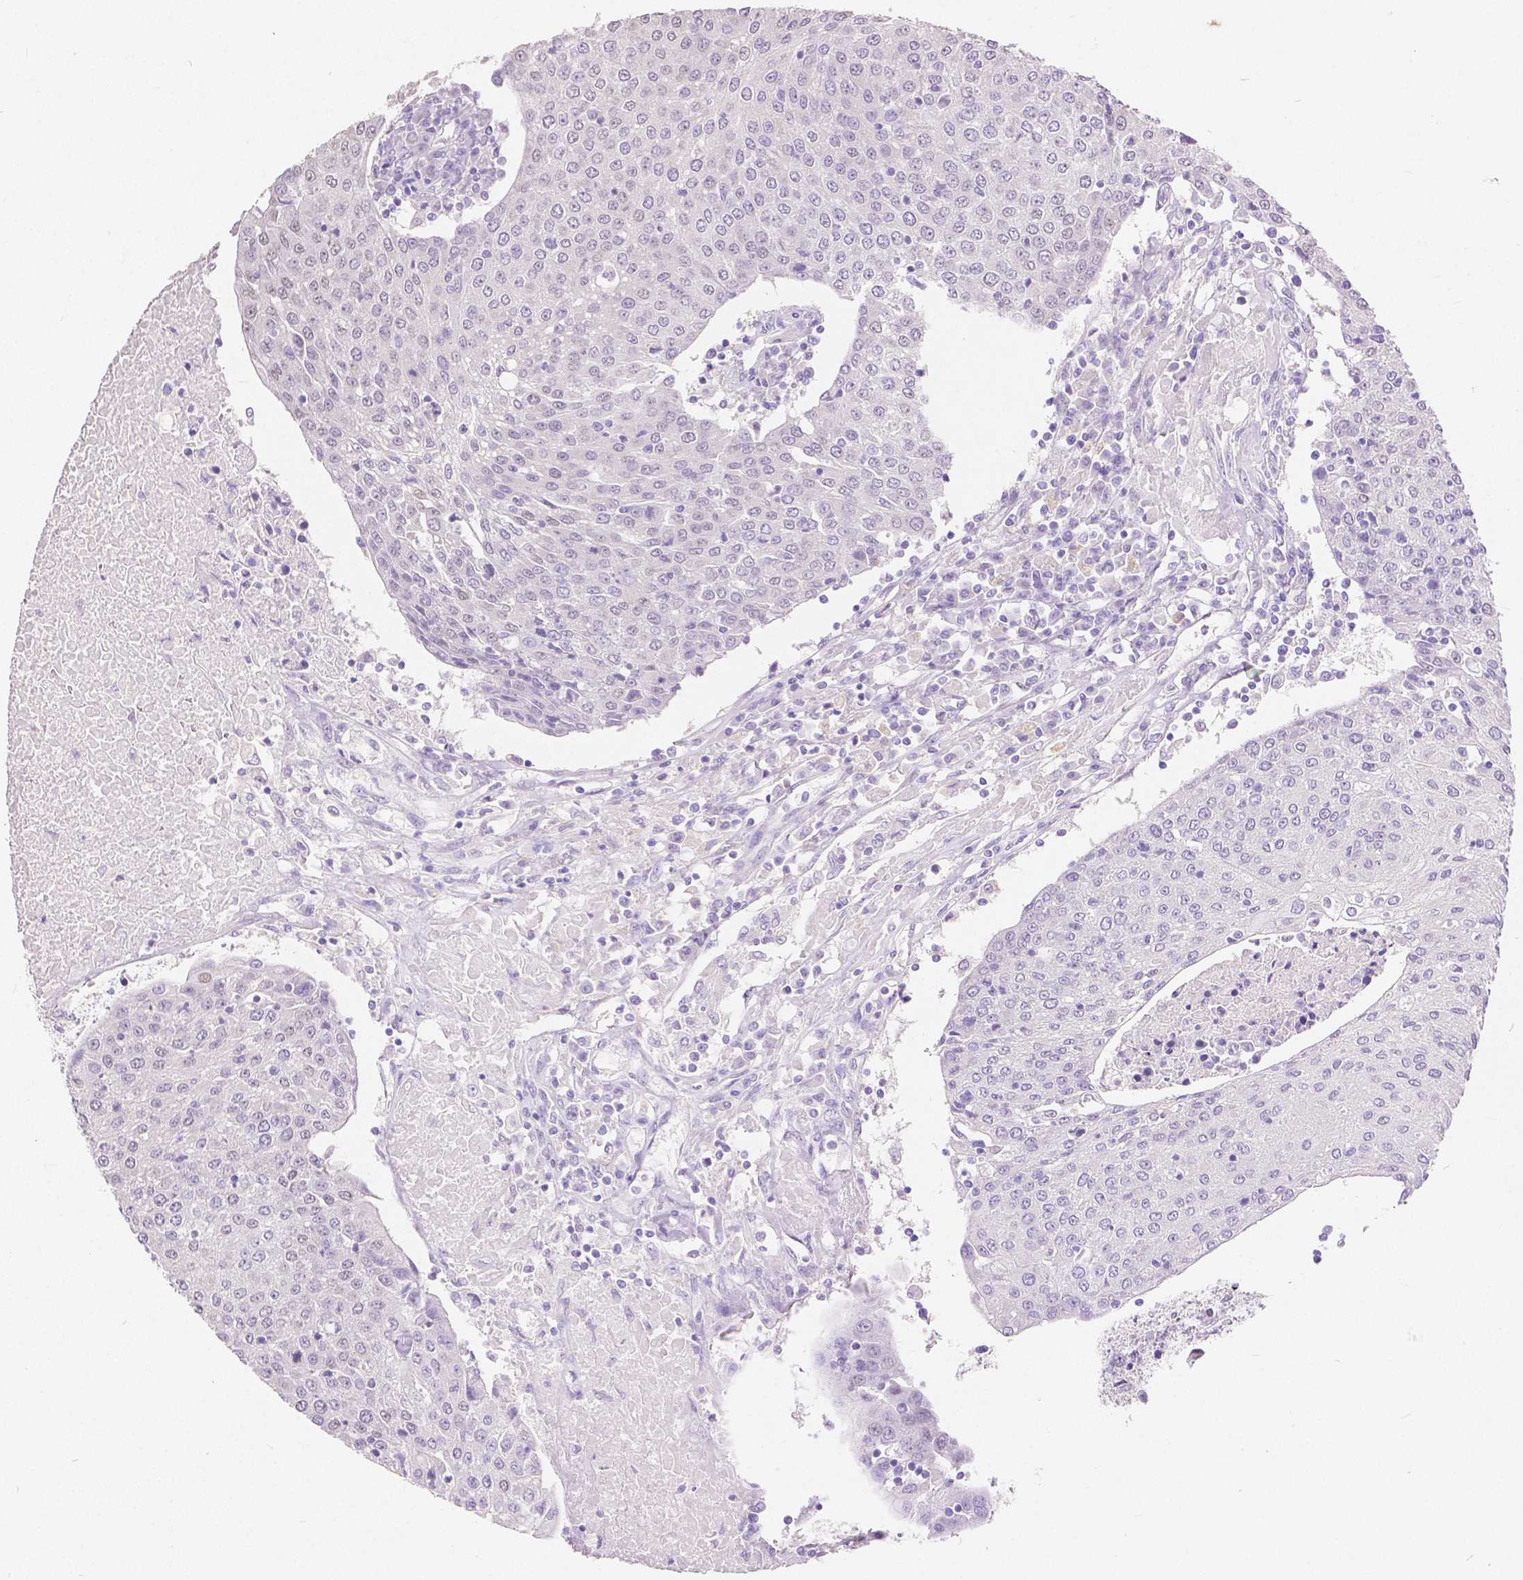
{"staining": {"intensity": "negative", "quantity": "none", "location": "none"}, "tissue": "urothelial cancer", "cell_type": "Tumor cells", "image_type": "cancer", "snomed": [{"axis": "morphology", "description": "Urothelial carcinoma, High grade"}, {"axis": "topography", "description": "Urinary bladder"}], "caption": "DAB (3,3'-diaminobenzidine) immunohistochemical staining of human urothelial cancer demonstrates no significant expression in tumor cells.", "gene": "HNF1B", "patient": {"sex": "female", "age": 85}}